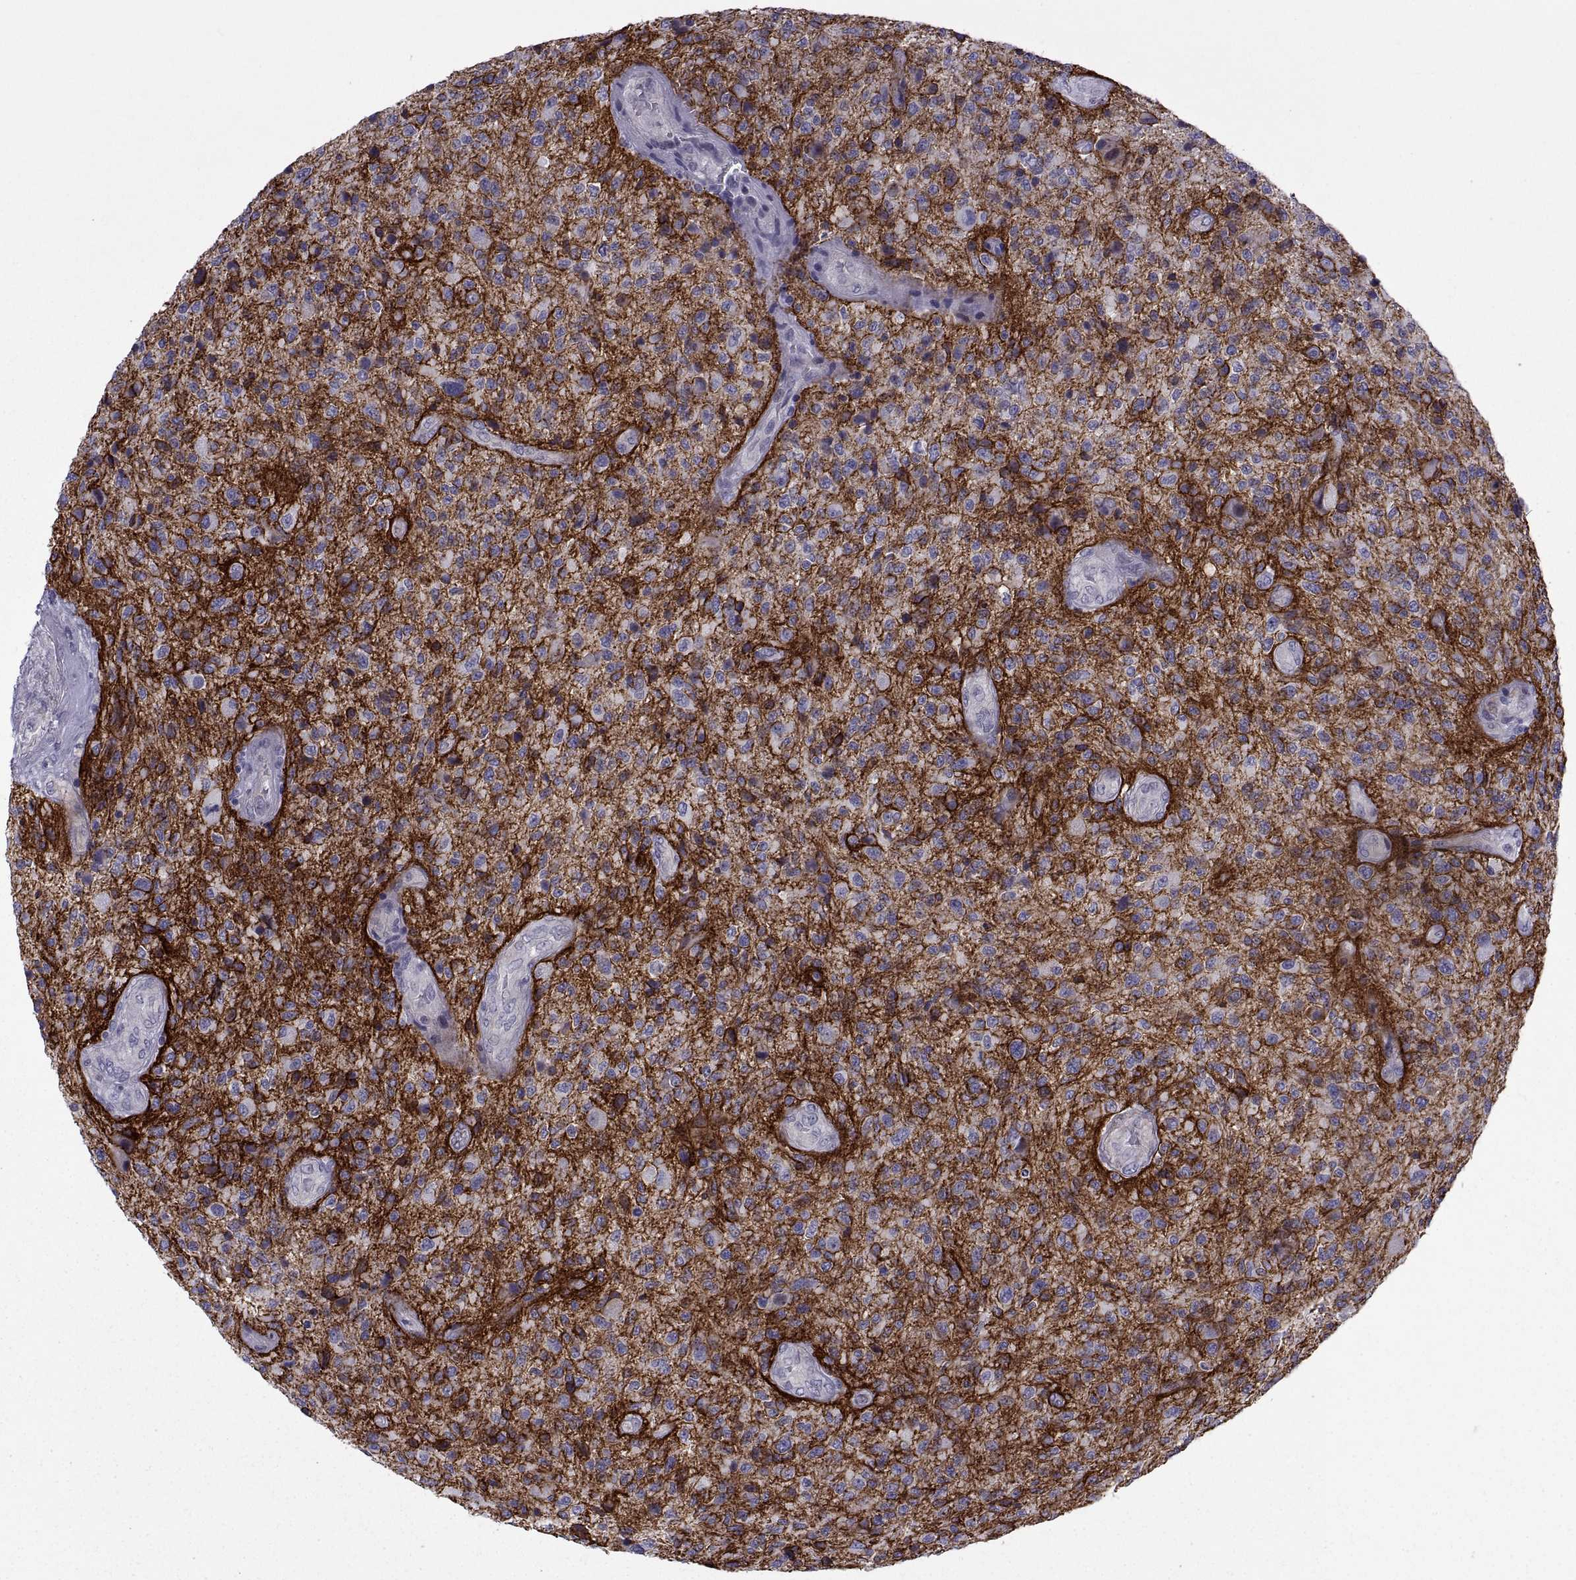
{"staining": {"intensity": "negative", "quantity": "none", "location": "none"}, "tissue": "glioma", "cell_type": "Tumor cells", "image_type": "cancer", "snomed": [{"axis": "morphology", "description": "Glioma, malignant, High grade"}, {"axis": "topography", "description": "Brain"}], "caption": "A histopathology image of human malignant glioma (high-grade) is negative for staining in tumor cells. The staining is performed using DAB brown chromogen with nuclei counter-stained in using hematoxylin.", "gene": "TMEM158", "patient": {"sex": "male", "age": 47}}